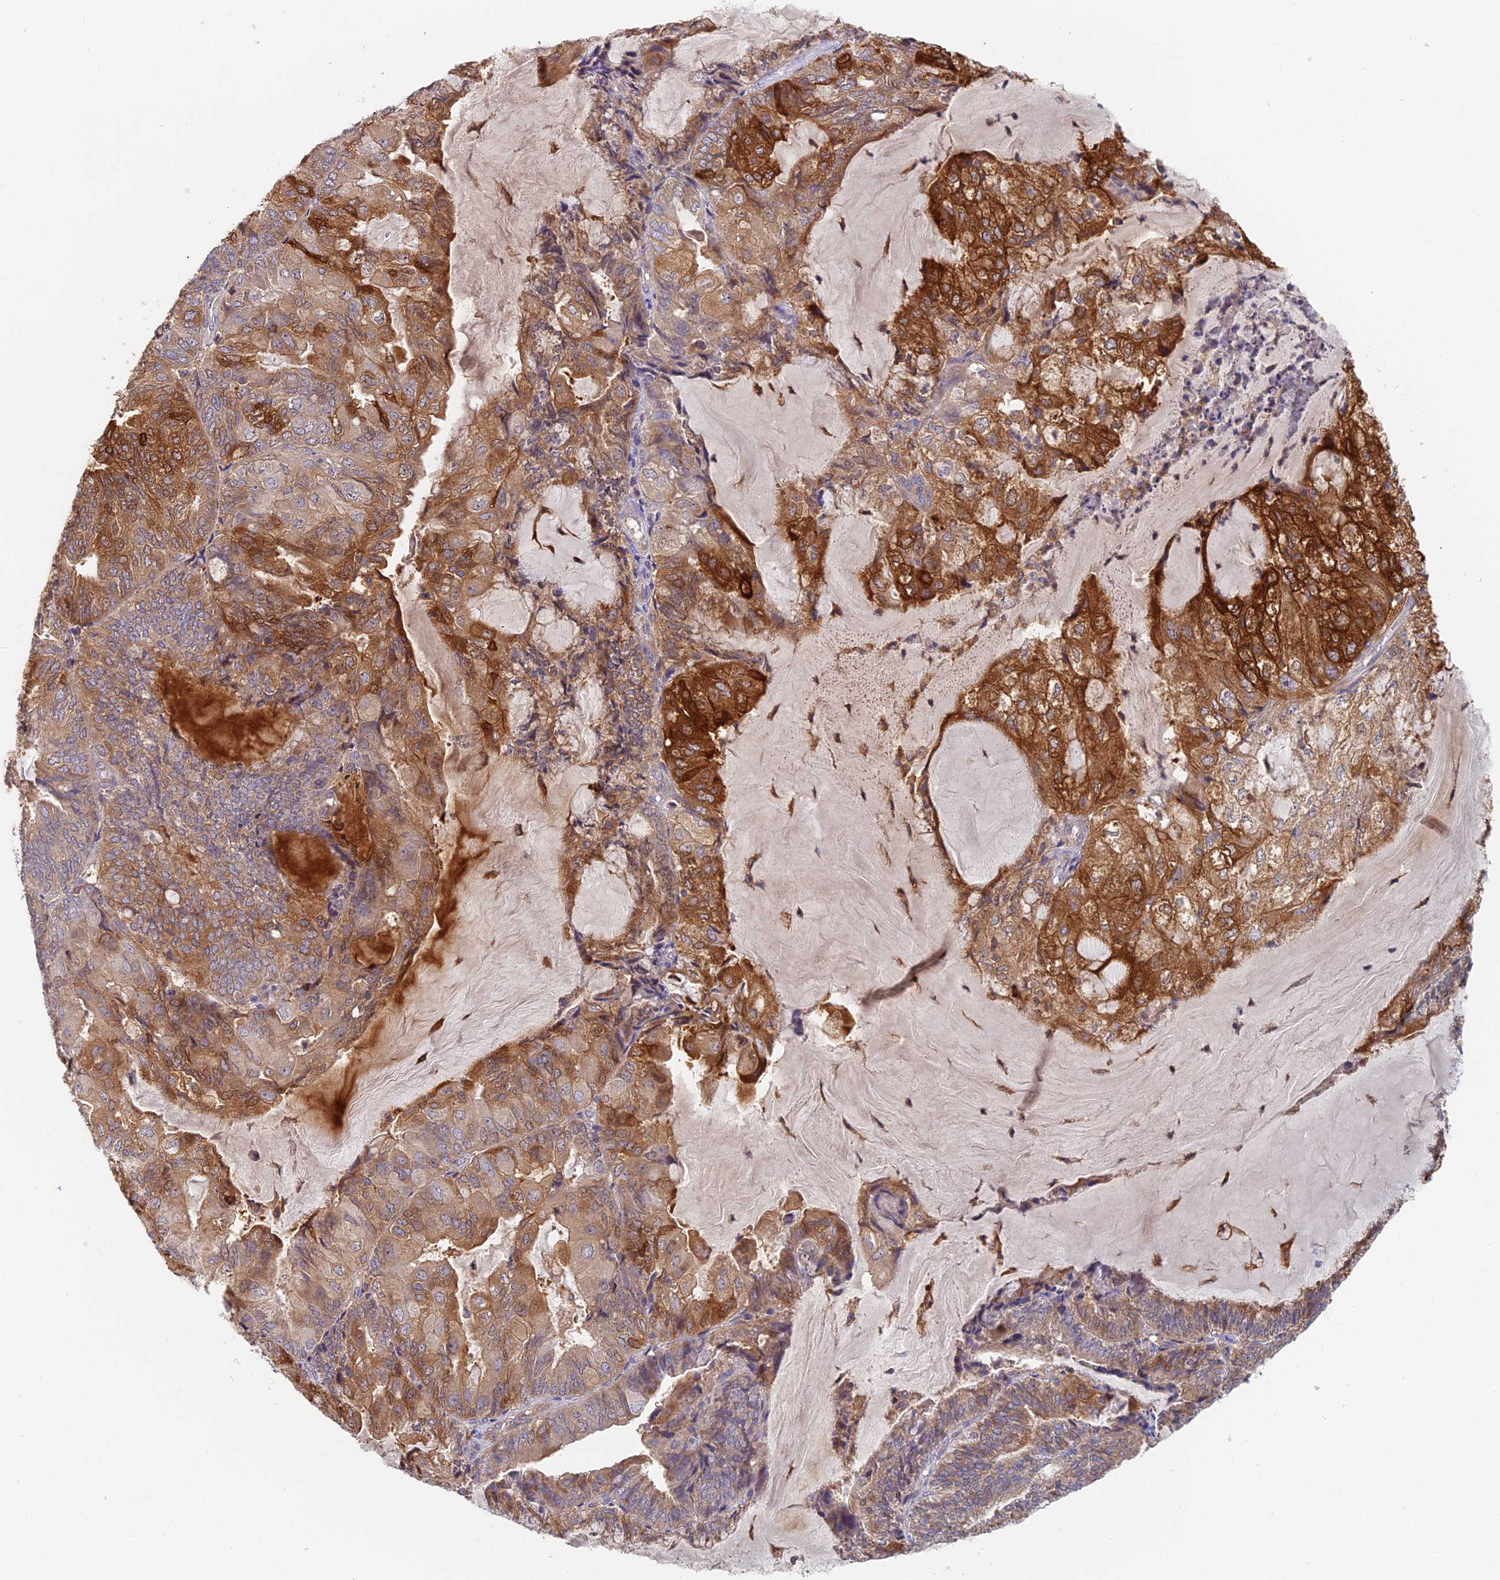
{"staining": {"intensity": "strong", "quantity": "25%-75%", "location": "cytoplasmic/membranous"}, "tissue": "endometrial cancer", "cell_type": "Tumor cells", "image_type": "cancer", "snomed": [{"axis": "morphology", "description": "Adenocarcinoma, NOS"}, {"axis": "topography", "description": "Endometrium"}], "caption": "A micrograph of endometrial cancer (adenocarcinoma) stained for a protein exhibits strong cytoplasmic/membranous brown staining in tumor cells. Immunohistochemistry (ihc) stains the protein of interest in brown and the nuclei are stained blue.", "gene": "IPO5", "patient": {"sex": "female", "age": 81}}